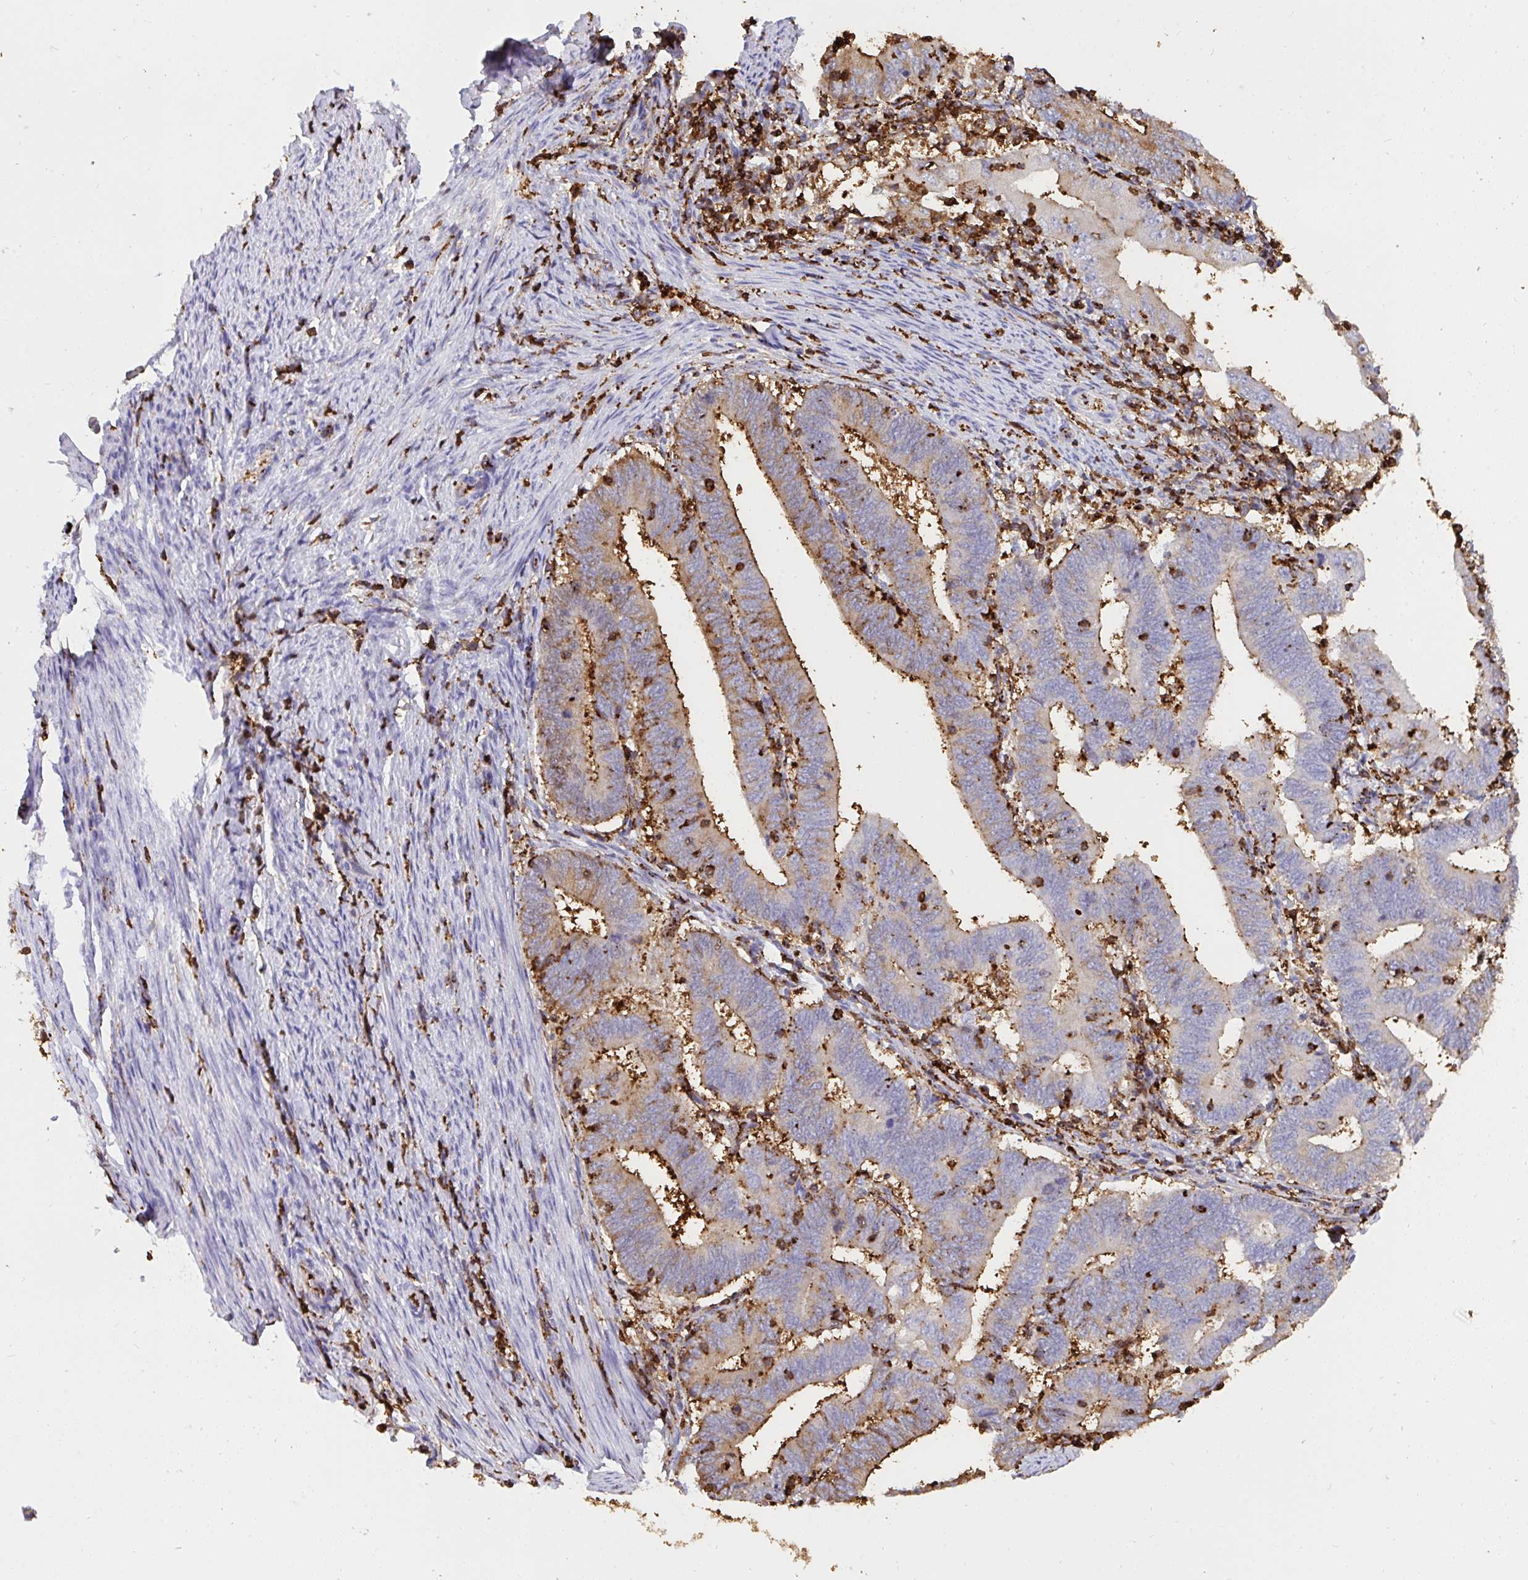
{"staining": {"intensity": "moderate", "quantity": "<25%", "location": "cytoplasmic/membranous"}, "tissue": "endometrial cancer", "cell_type": "Tumor cells", "image_type": "cancer", "snomed": [{"axis": "morphology", "description": "Adenocarcinoma, NOS"}, {"axis": "topography", "description": "Endometrium"}], "caption": "Protein expression analysis of adenocarcinoma (endometrial) reveals moderate cytoplasmic/membranous staining in about <25% of tumor cells. The staining was performed using DAB (3,3'-diaminobenzidine) to visualize the protein expression in brown, while the nuclei were stained in blue with hematoxylin (Magnification: 20x).", "gene": "CFL1", "patient": {"sex": "female", "age": 70}}